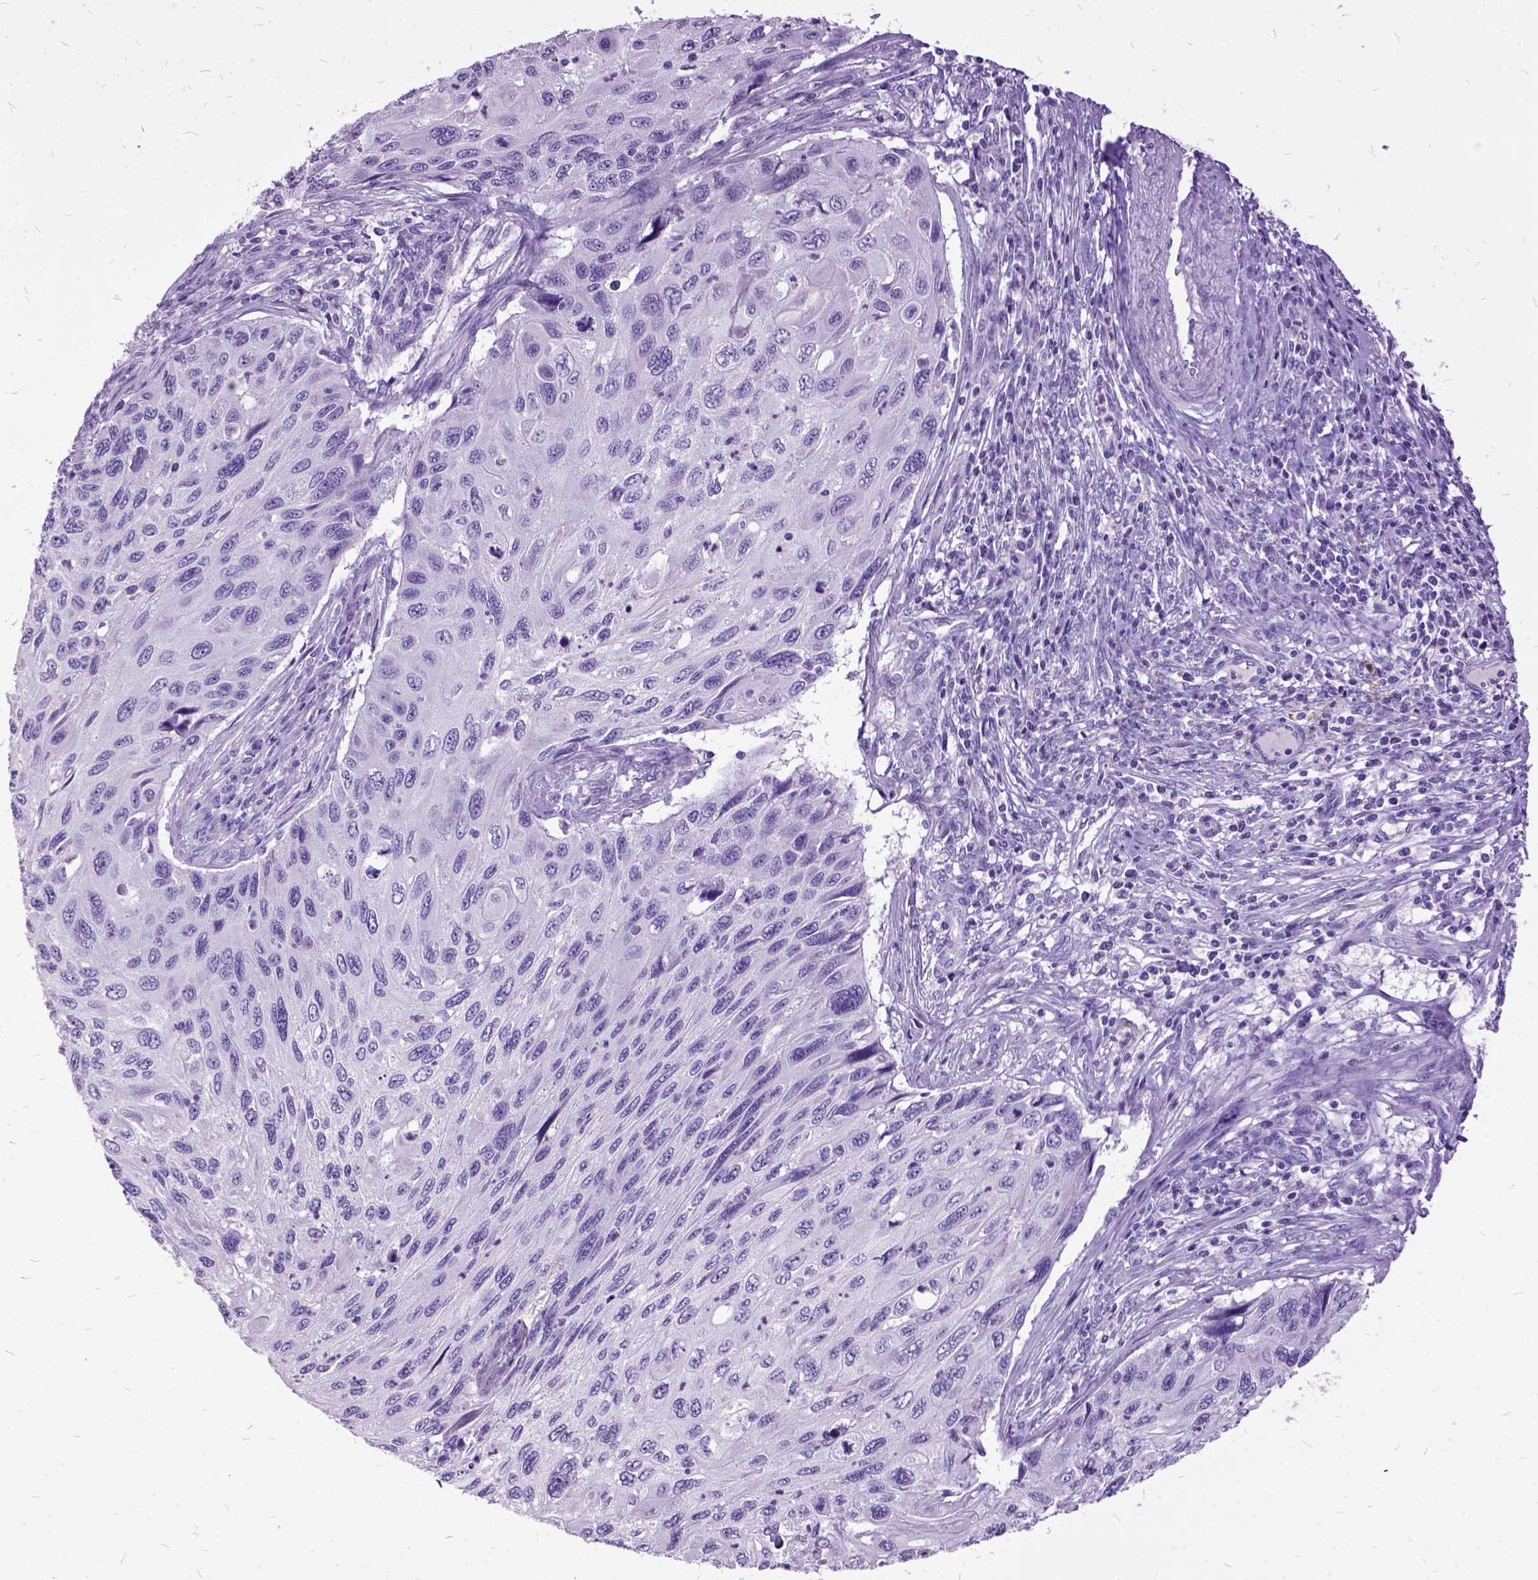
{"staining": {"intensity": "negative", "quantity": "none", "location": "none"}, "tissue": "cervical cancer", "cell_type": "Tumor cells", "image_type": "cancer", "snomed": [{"axis": "morphology", "description": "Squamous cell carcinoma, NOS"}, {"axis": "topography", "description": "Cervix"}], "caption": "Tumor cells show no significant protein positivity in cervical cancer (squamous cell carcinoma).", "gene": "MME", "patient": {"sex": "female", "age": 70}}